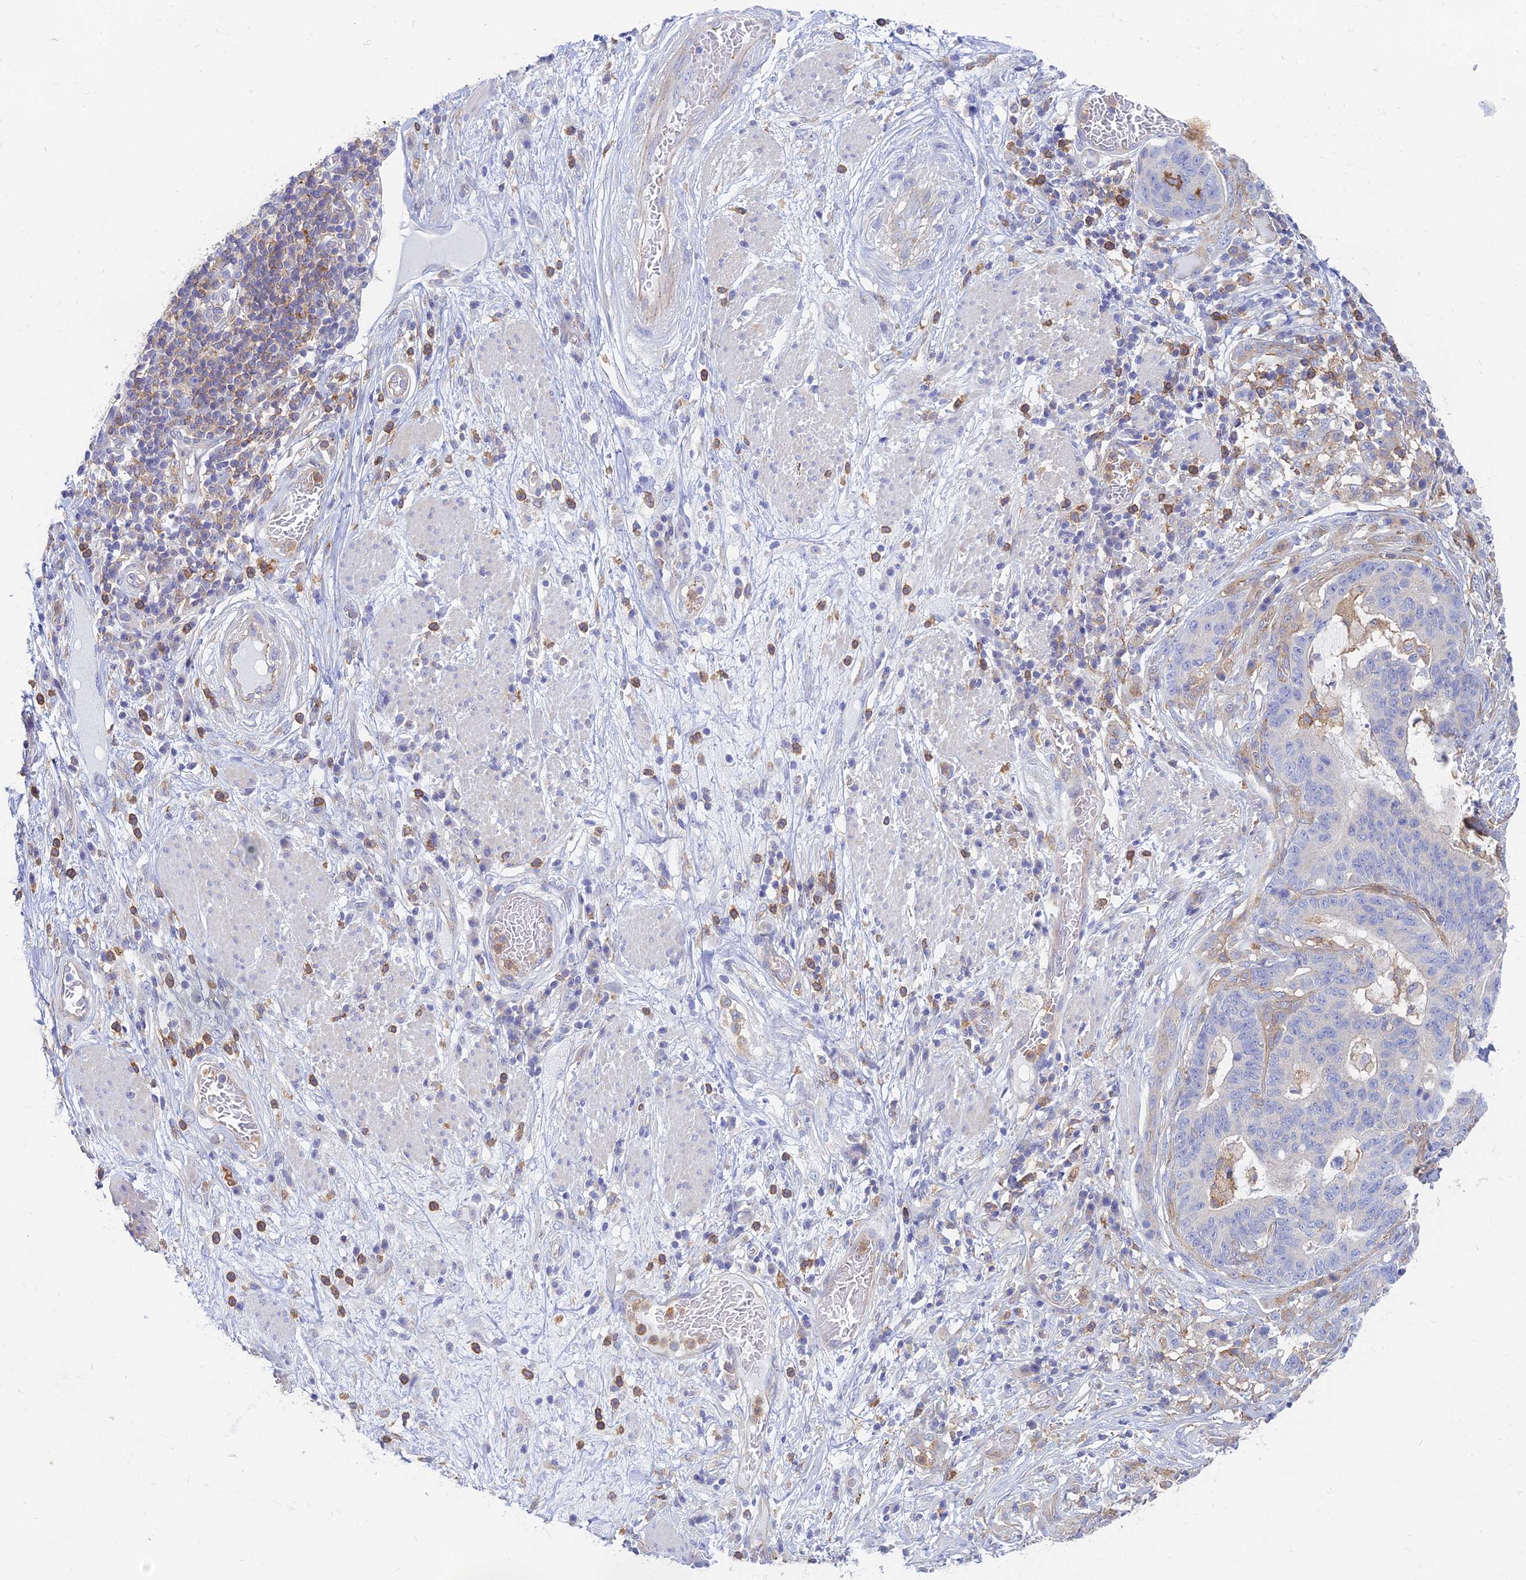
{"staining": {"intensity": "negative", "quantity": "none", "location": "none"}, "tissue": "stomach cancer", "cell_type": "Tumor cells", "image_type": "cancer", "snomed": [{"axis": "morphology", "description": "Normal tissue, NOS"}, {"axis": "morphology", "description": "Adenocarcinoma, NOS"}, {"axis": "topography", "description": "Stomach"}], "caption": "An immunohistochemistry image of stomach cancer is shown. There is no staining in tumor cells of stomach cancer.", "gene": "STRN4", "patient": {"sex": "female", "age": 64}}